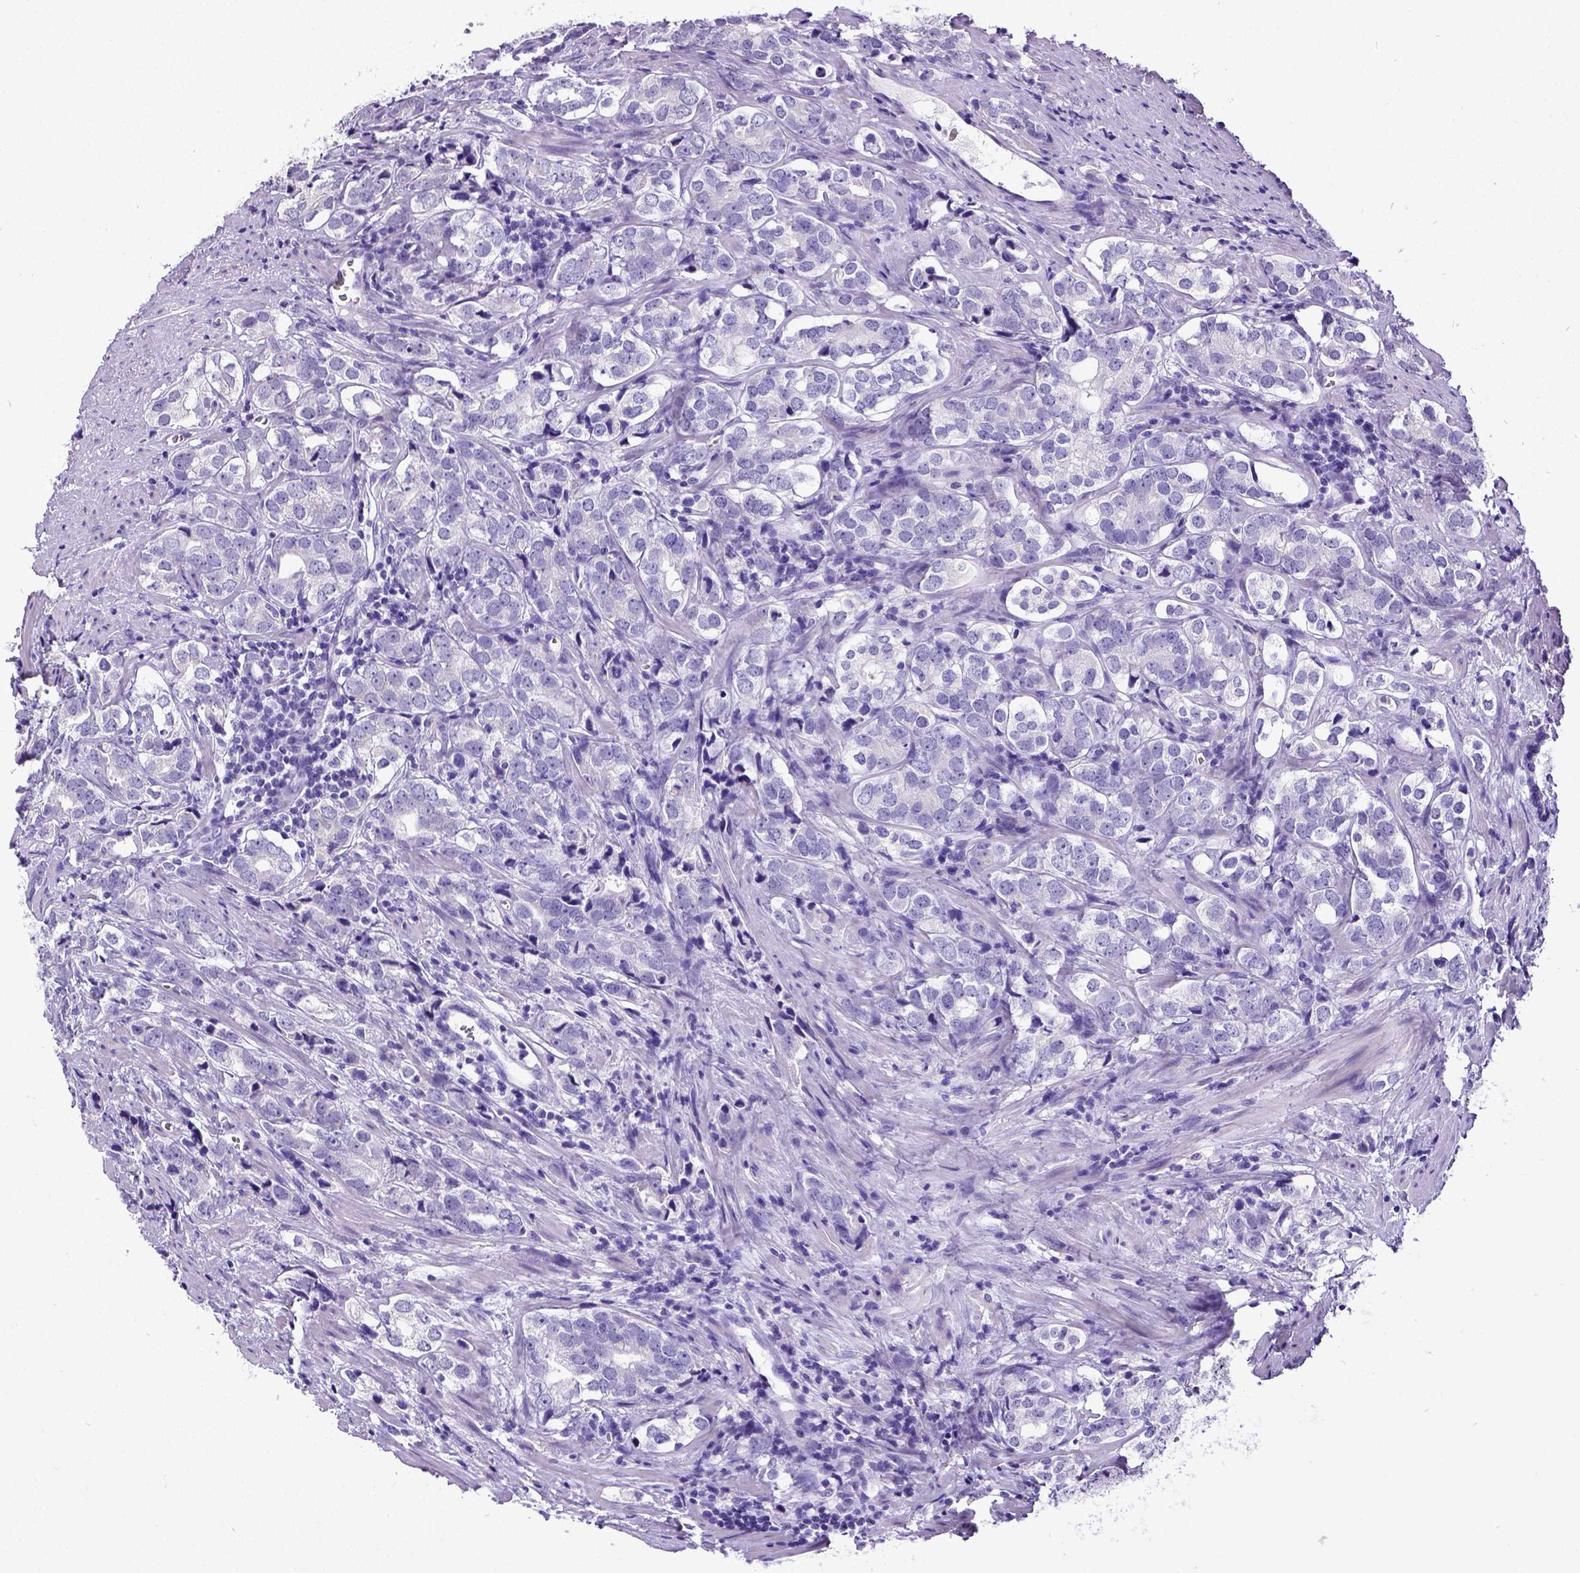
{"staining": {"intensity": "negative", "quantity": "none", "location": "none"}, "tissue": "prostate cancer", "cell_type": "Tumor cells", "image_type": "cancer", "snomed": [{"axis": "morphology", "description": "Adenocarcinoma, NOS"}, {"axis": "topography", "description": "Prostate and seminal vesicle, NOS"}], "caption": "Immunohistochemistry of human adenocarcinoma (prostate) reveals no positivity in tumor cells.", "gene": "SATB2", "patient": {"sex": "male", "age": 63}}